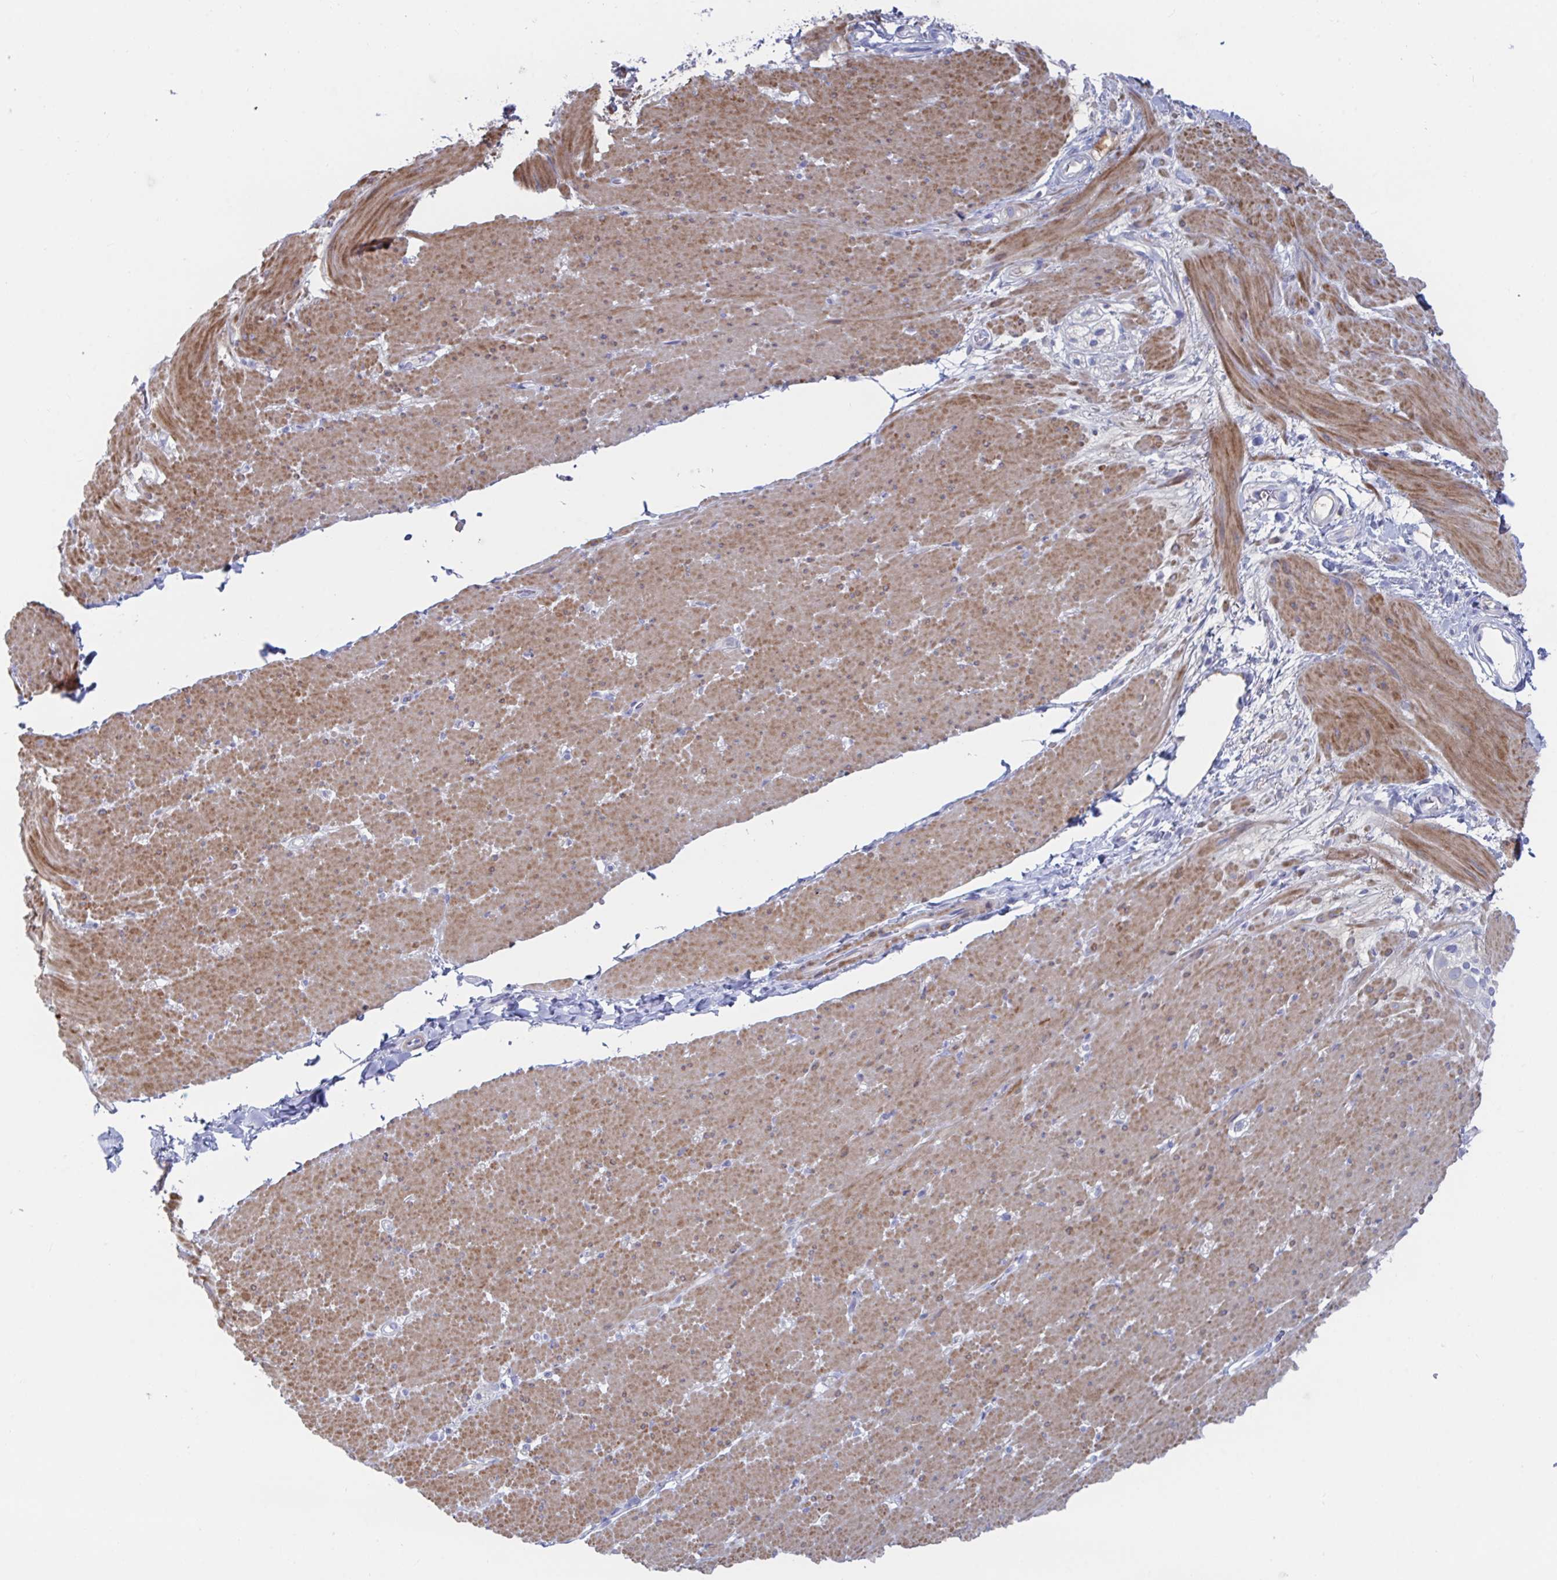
{"staining": {"intensity": "moderate", "quantity": "25%-75%", "location": "cytoplasmic/membranous"}, "tissue": "smooth muscle", "cell_type": "Smooth muscle cells", "image_type": "normal", "snomed": [{"axis": "morphology", "description": "Normal tissue, NOS"}, {"axis": "topography", "description": "Smooth muscle"}, {"axis": "topography", "description": "Rectum"}], "caption": "Smooth muscle cells exhibit moderate cytoplasmic/membranous staining in approximately 25%-75% of cells in normal smooth muscle.", "gene": "TNFAIP6", "patient": {"sex": "male", "age": 53}}